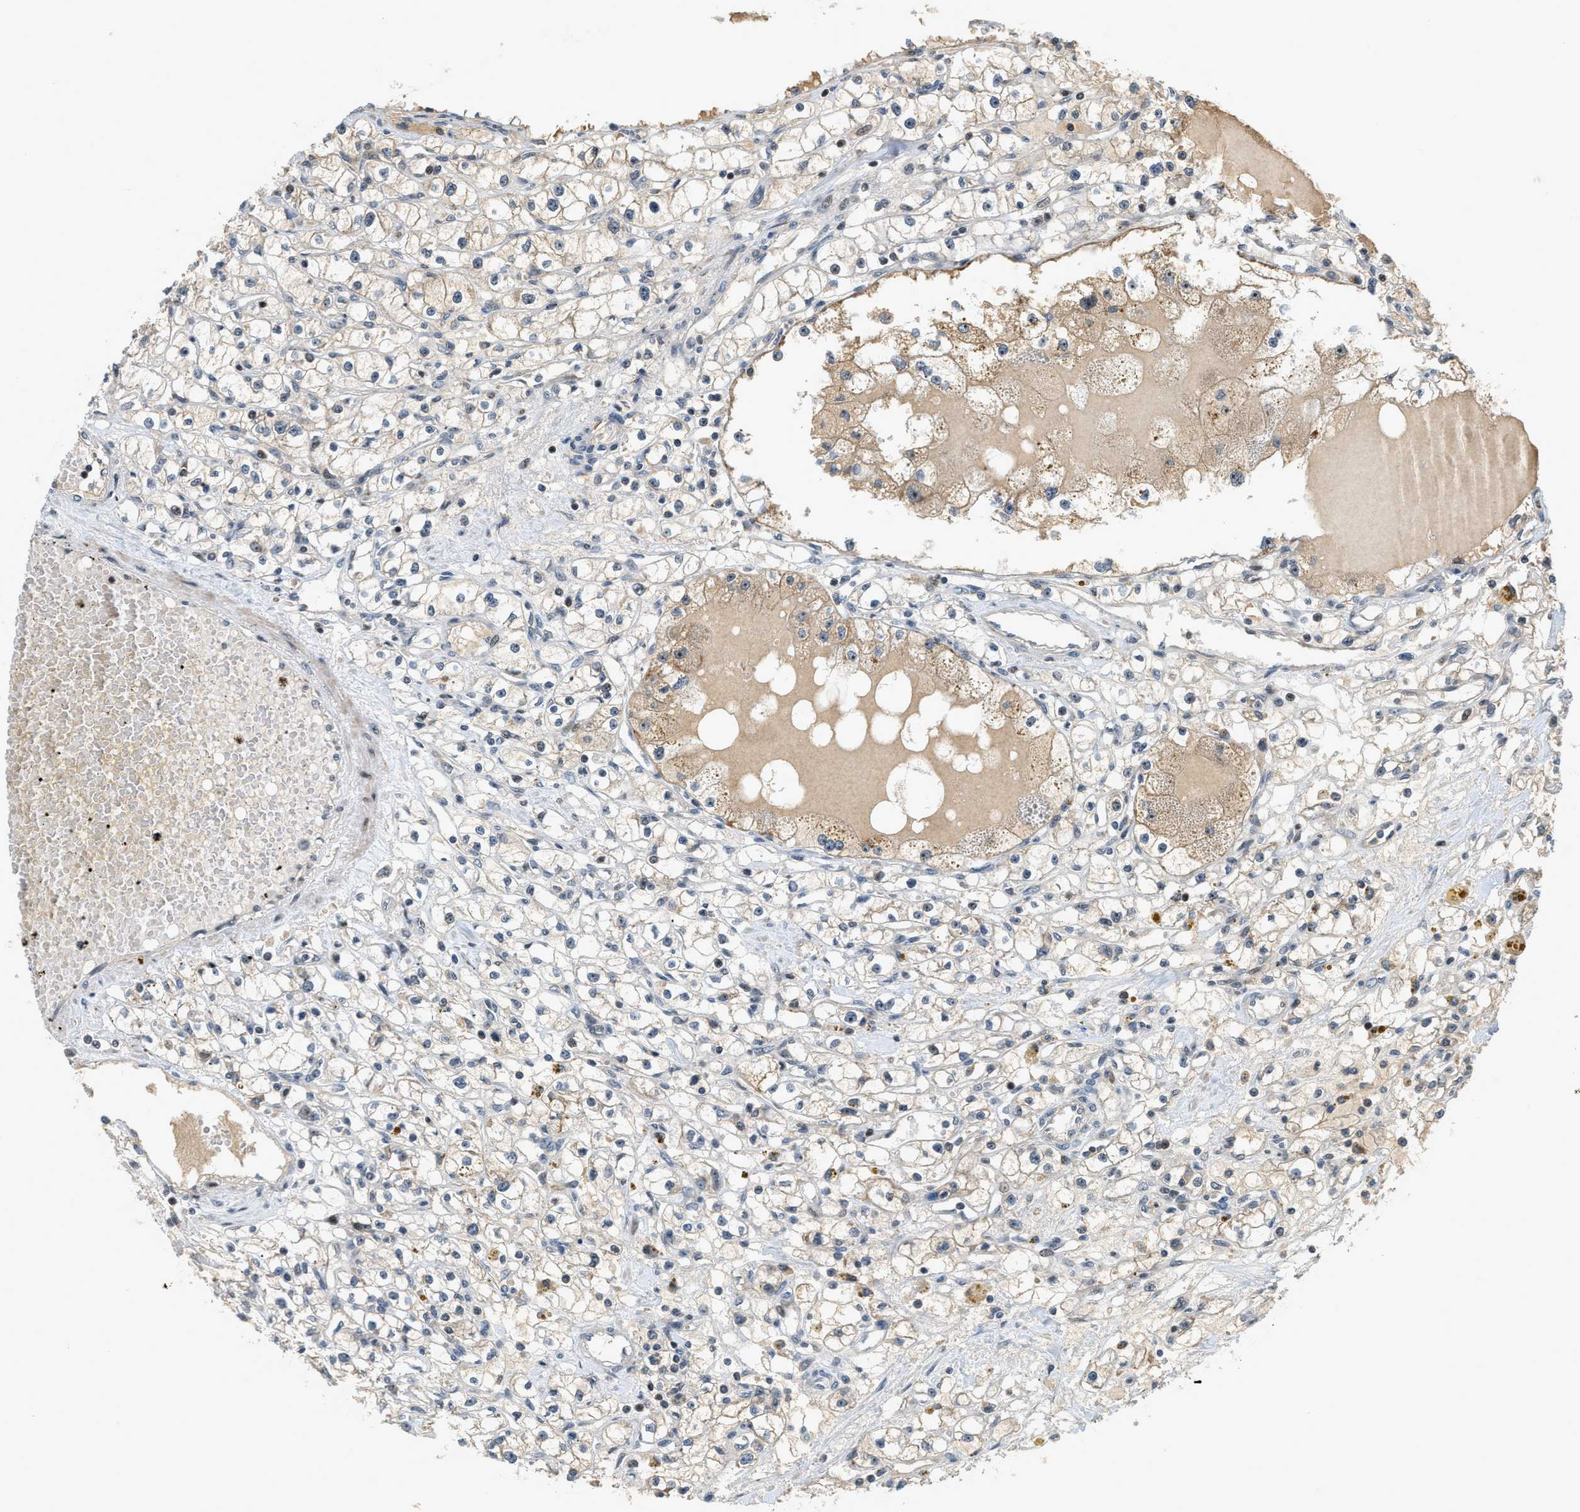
{"staining": {"intensity": "negative", "quantity": "none", "location": "none"}, "tissue": "renal cancer", "cell_type": "Tumor cells", "image_type": "cancer", "snomed": [{"axis": "morphology", "description": "Adenocarcinoma, NOS"}, {"axis": "topography", "description": "Kidney"}], "caption": "An IHC histopathology image of renal cancer (adenocarcinoma) is shown. There is no staining in tumor cells of renal cancer (adenocarcinoma).", "gene": "TRAPPC14", "patient": {"sex": "male", "age": 56}}